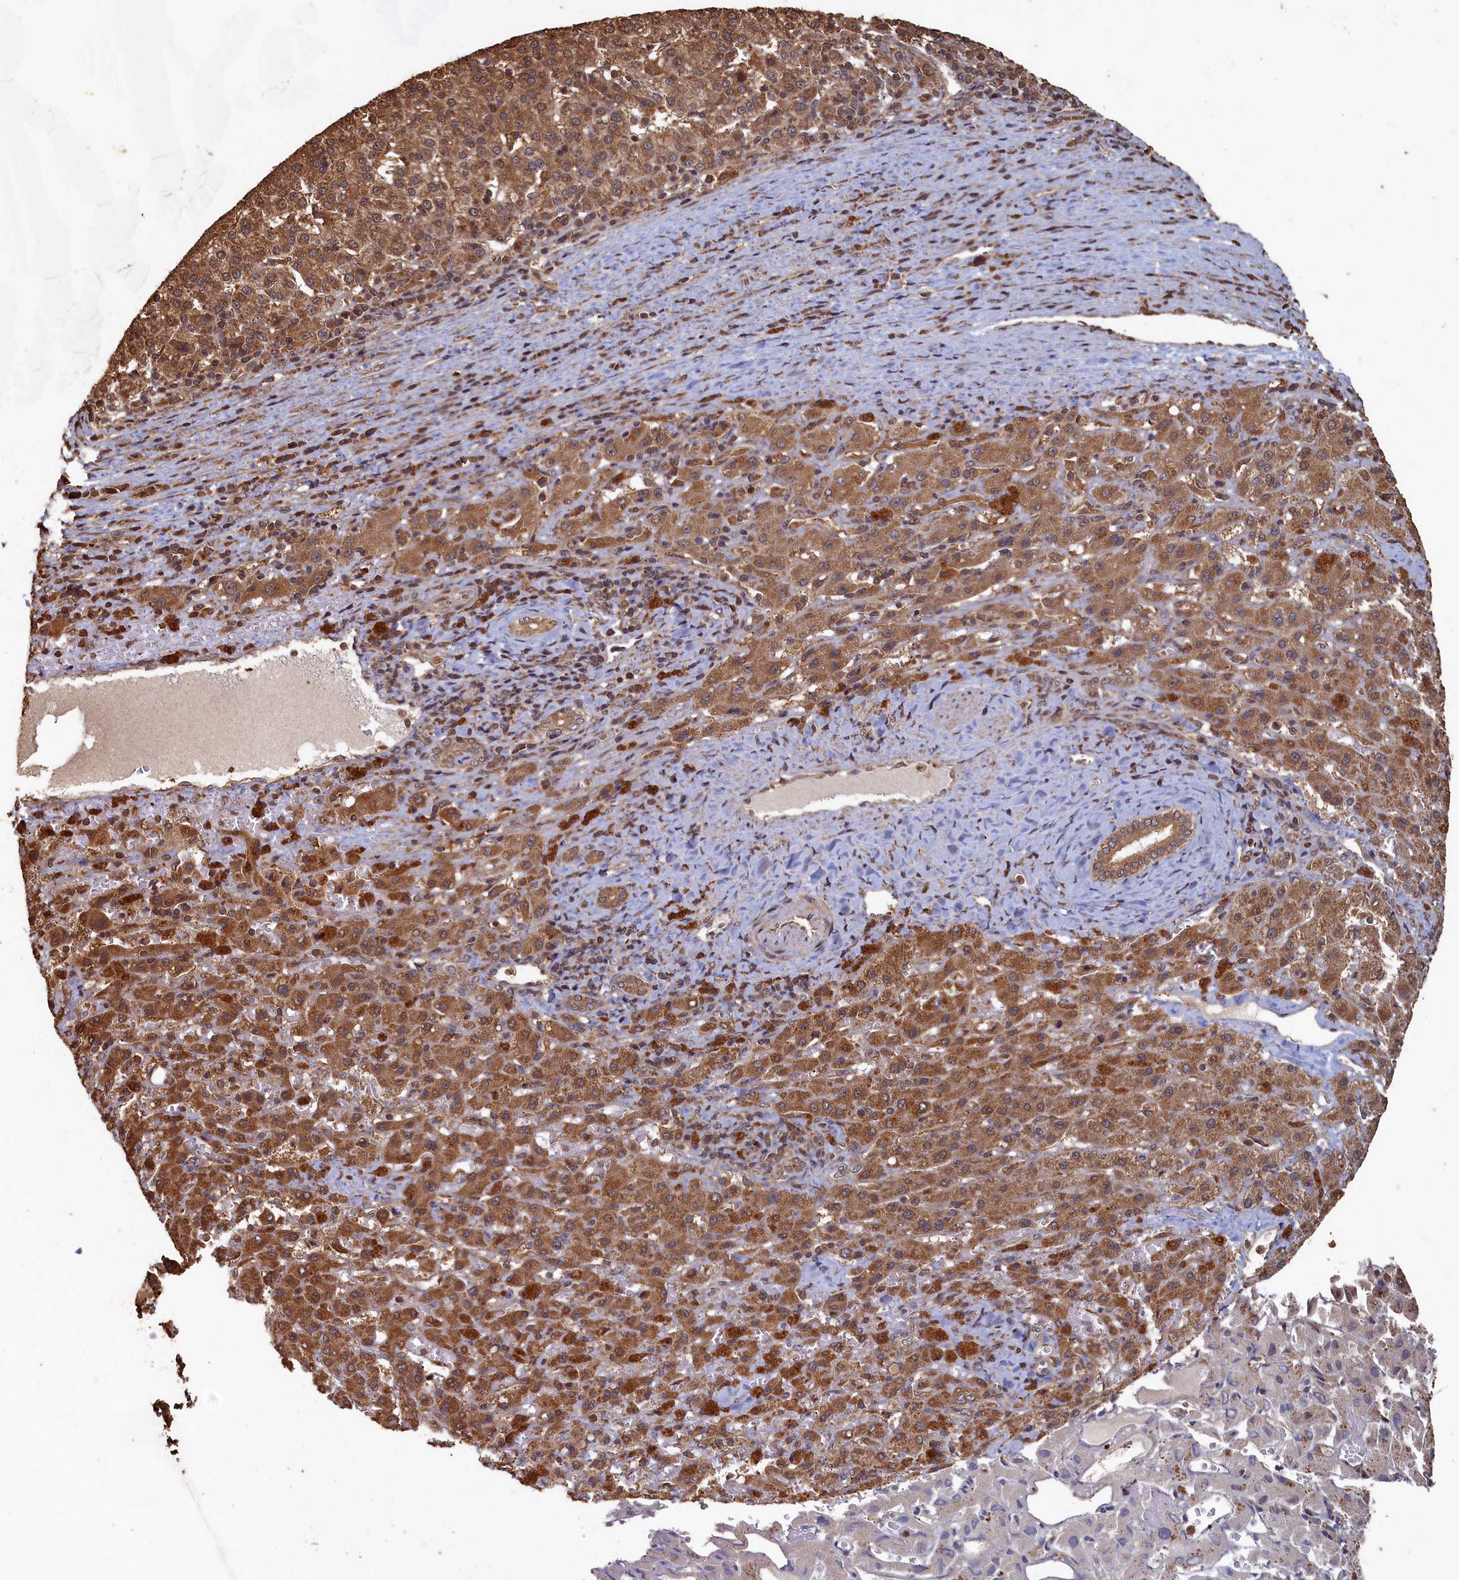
{"staining": {"intensity": "moderate", "quantity": ">75%", "location": "cytoplasmic/membranous"}, "tissue": "liver cancer", "cell_type": "Tumor cells", "image_type": "cancer", "snomed": [{"axis": "morphology", "description": "Carcinoma, Hepatocellular, NOS"}, {"axis": "topography", "description": "Liver"}], "caption": "An IHC histopathology image of tumor tissue is shown. Protein staining in brown labels moderate cytoplasmic/membranous positivity in liver cancer within tumor cells.", "gene": "PIGN", "patient": {"sex": "female", "age": 58}}